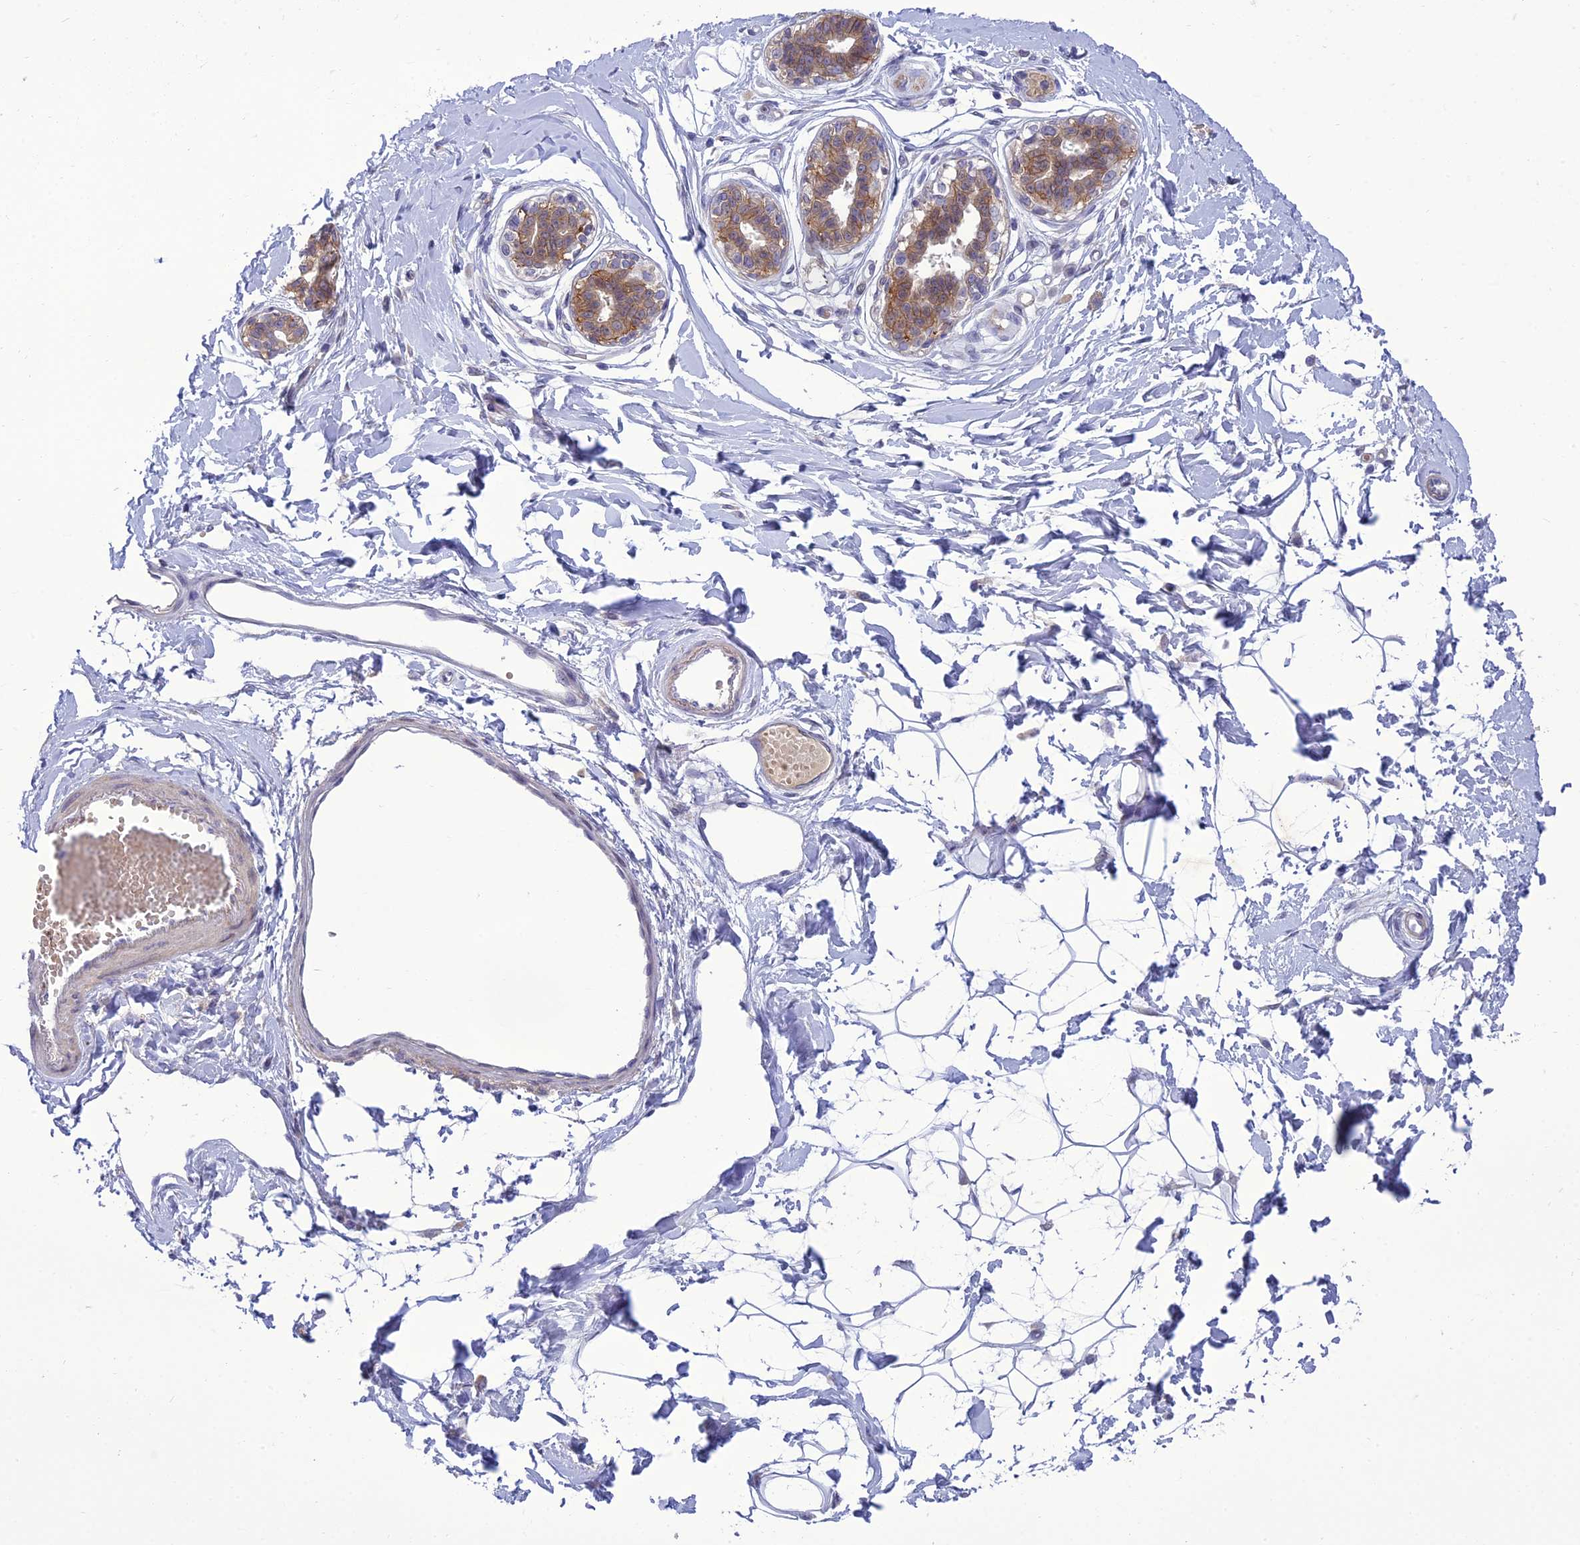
{"staining": {"intensity": "negative", "quantity": "none", "location": "none"}, "tissue": "breast", "cell_type": "Adipocytes", "image_type": "normal", "snomed": [{"axis": "morphology", "description": "Normal tissue, NOS"}, {"axis": "topography", "description": "Breast"}], "caption": "Adipocytes show no significant expression in unremarkable breast. (DAB immunohistochemistry visualized using brightfield microscopy, high magnification).", "gene": "ANKS4B", "patient": {"sex": "female", "age": 45}}